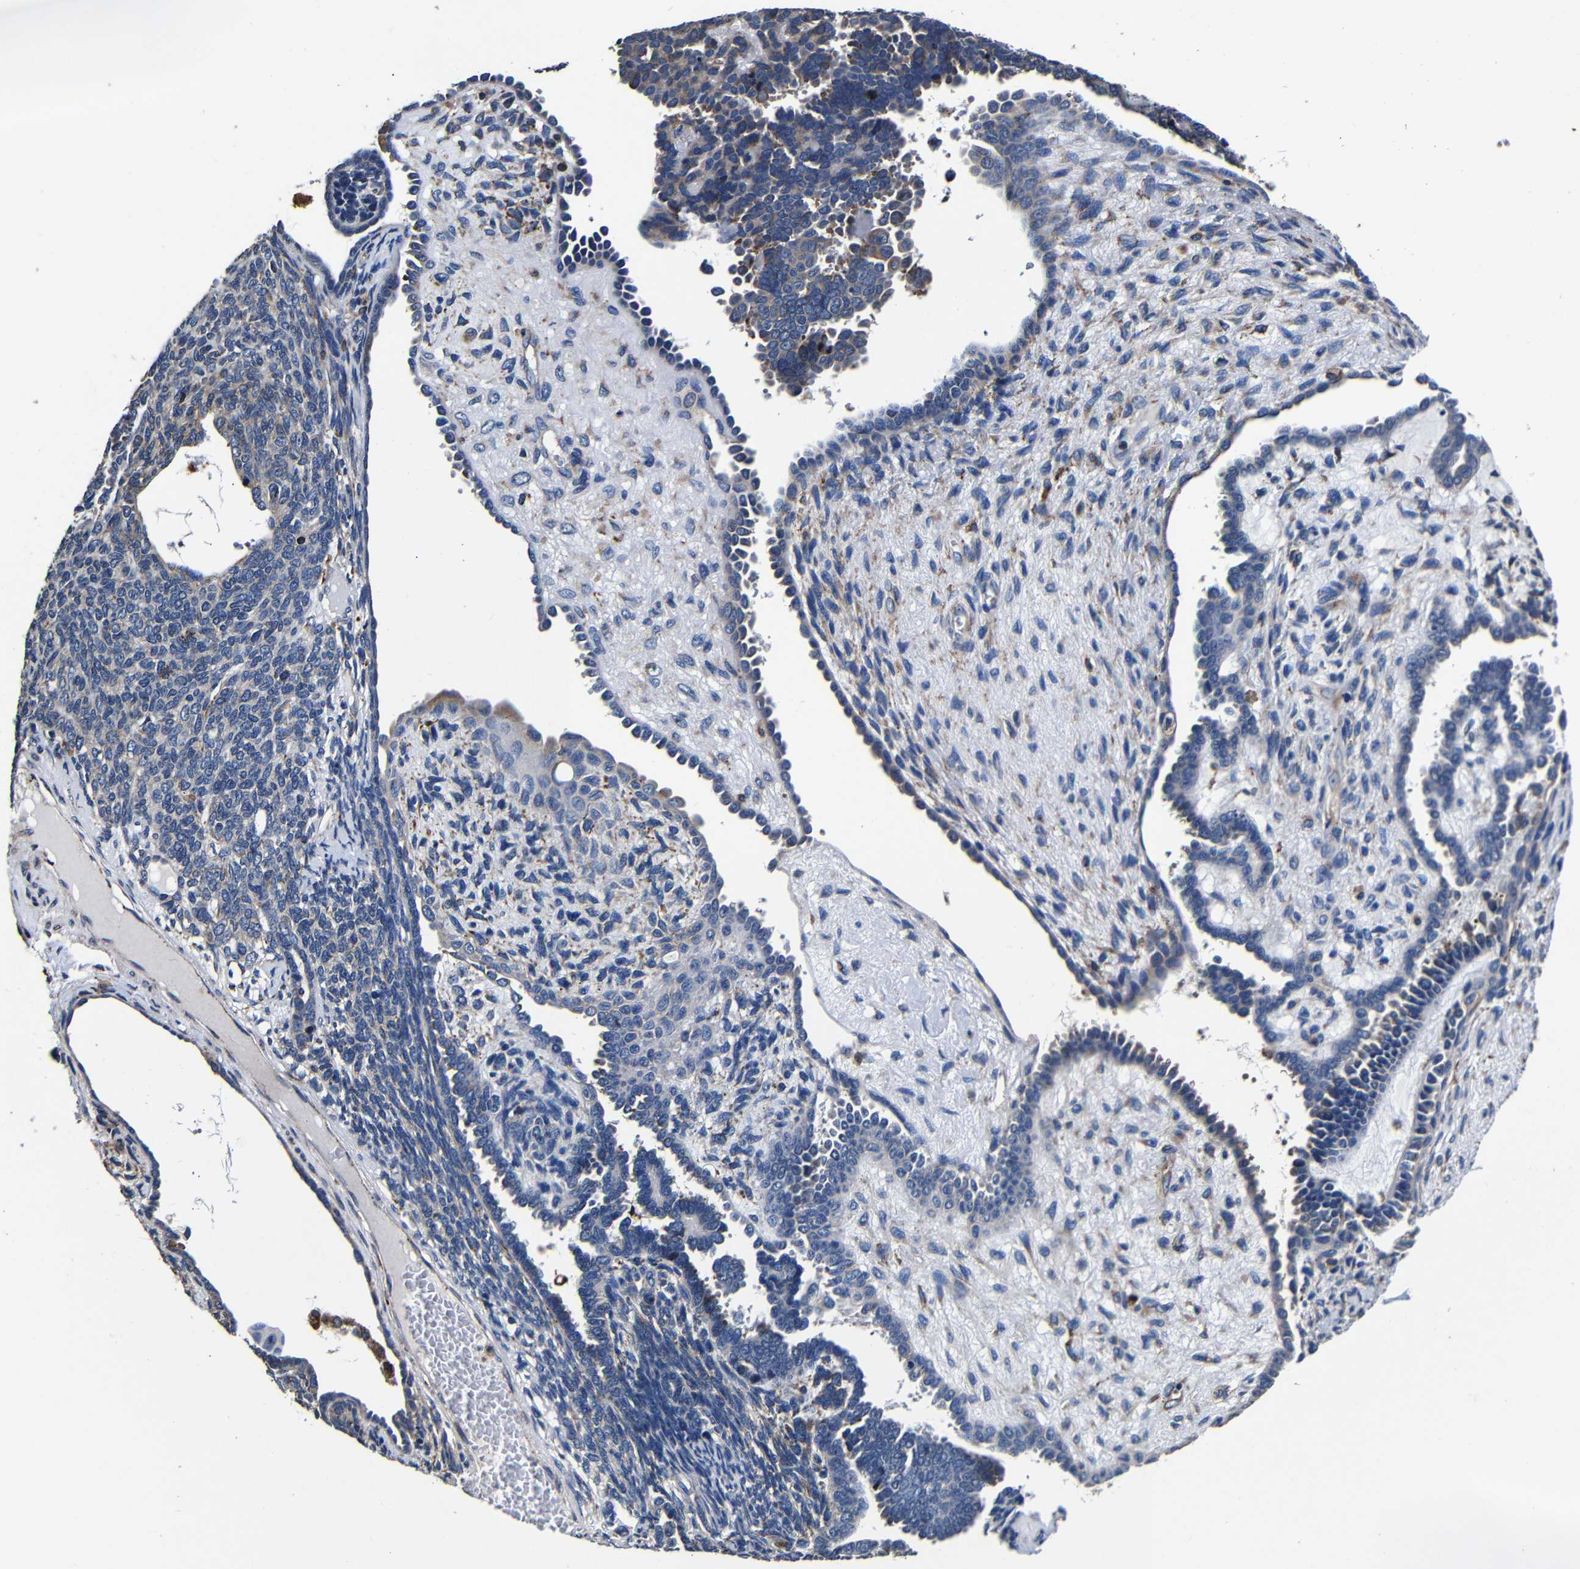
{"staining": {"intensity": "moderate", "quantity": "<25%", "location": "cytoplasmic/membranous"}, "tissue": "endometrial cancer", "cell_type": "Tumor cells", "image_type": "cancer", "snomed": [{"axis": "morphology", "description": "Neoplasm, malignant, NOS"}, {"axis": "topography", "description": "Endometrium"}], "caption": "Tumor cells exhibit low levels of moderate cytoplasmic/membranous positivity in about <25% of cells in human endometrial cancer (neoplasm (malignant)). The staining is performed using DAB brown chromogen to label protein expression. The nuclei are counter-stained blue using hematoxylin.", "gene": "SCN9A", "patient": {"sex": "female", "age": 74}}